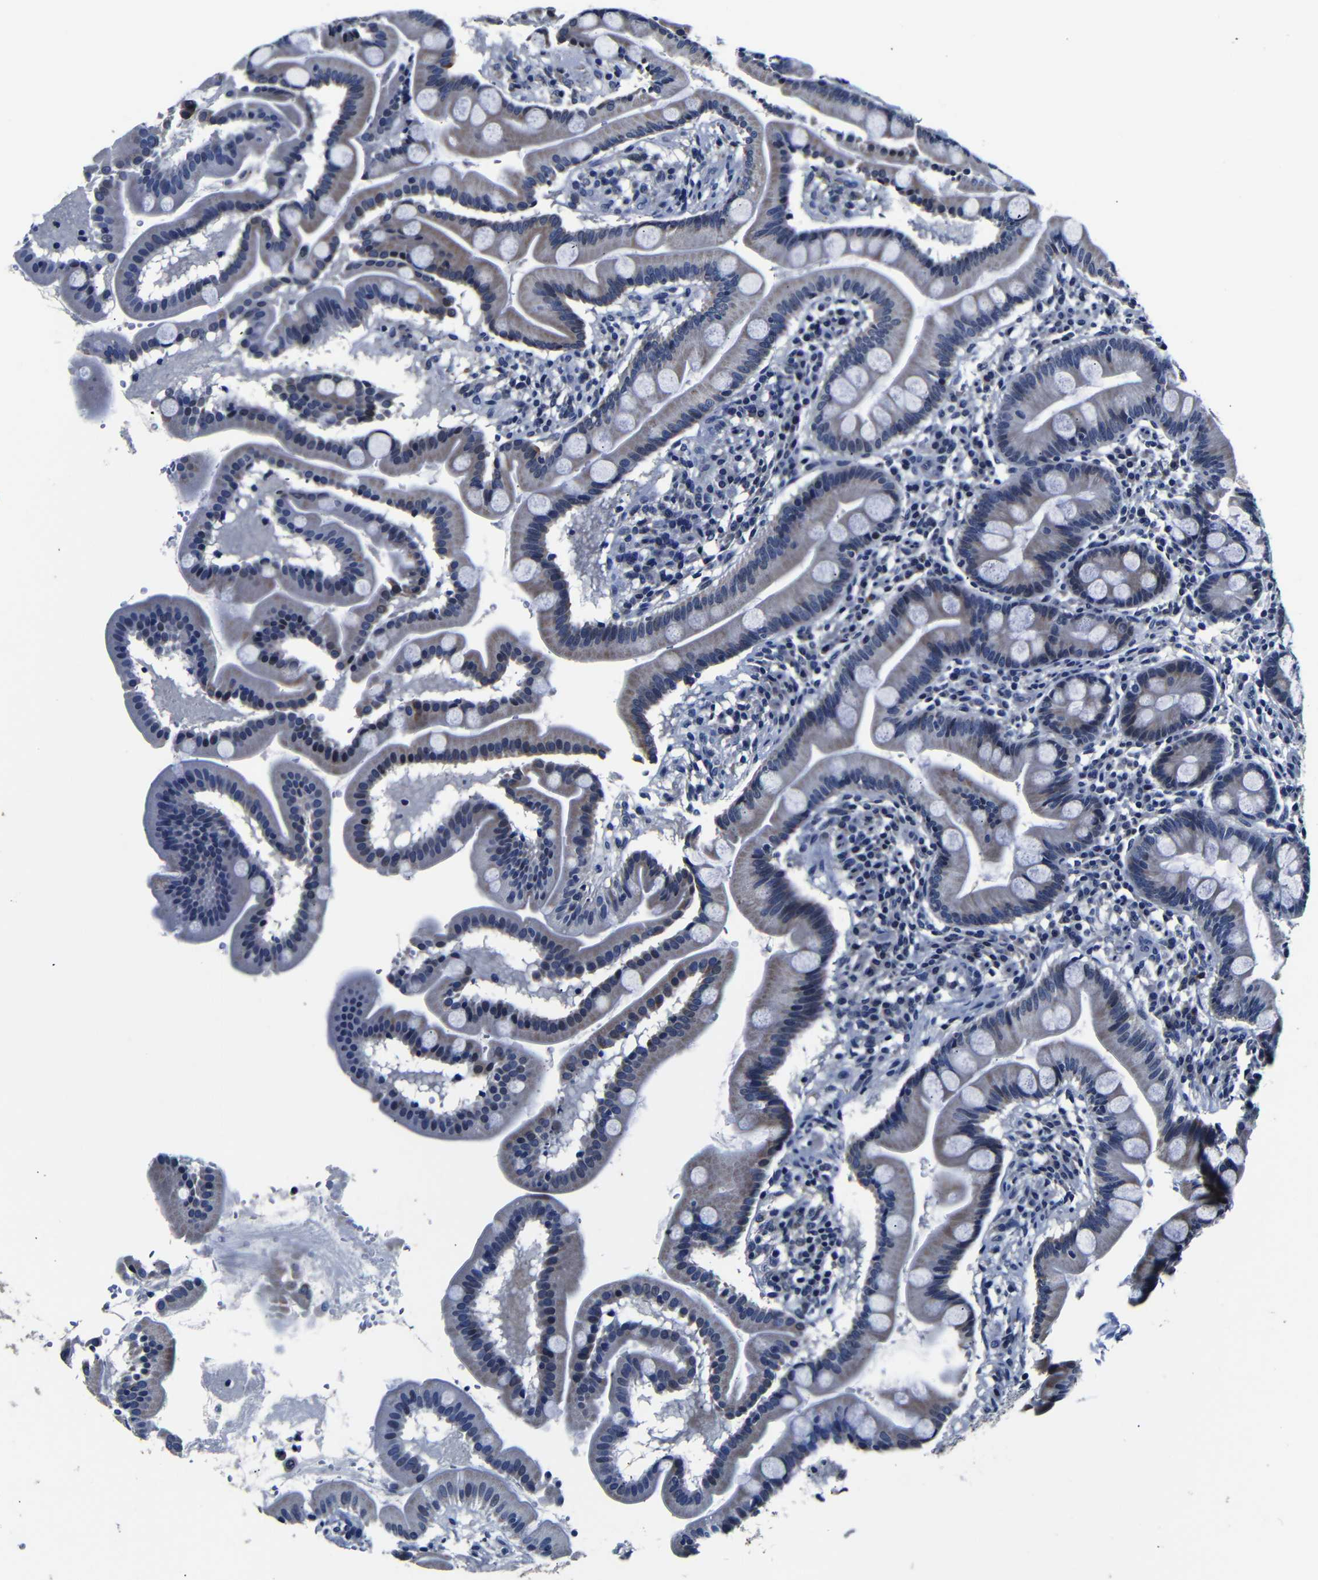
{"staining": {"intensity": "moderate", "quantity": "25%-75%", "location": "cytoplasmic/membranous"}, "tissue": "duodenum", "cell_type": "Glandular cells", "image_type": "normal", "snomed": [{"axis": "morphology", "description": "Normal tissue, NOS"}, {"axis": "topography", "description": "Duodenum"}], "caption": "A brown stain labels moderate cytoplasmic/membranous staining of a protein in glandular cells of unremarkable human duodenum.", "gene": "DEPP1", "patient": {"sex": "male", "age": 50}}